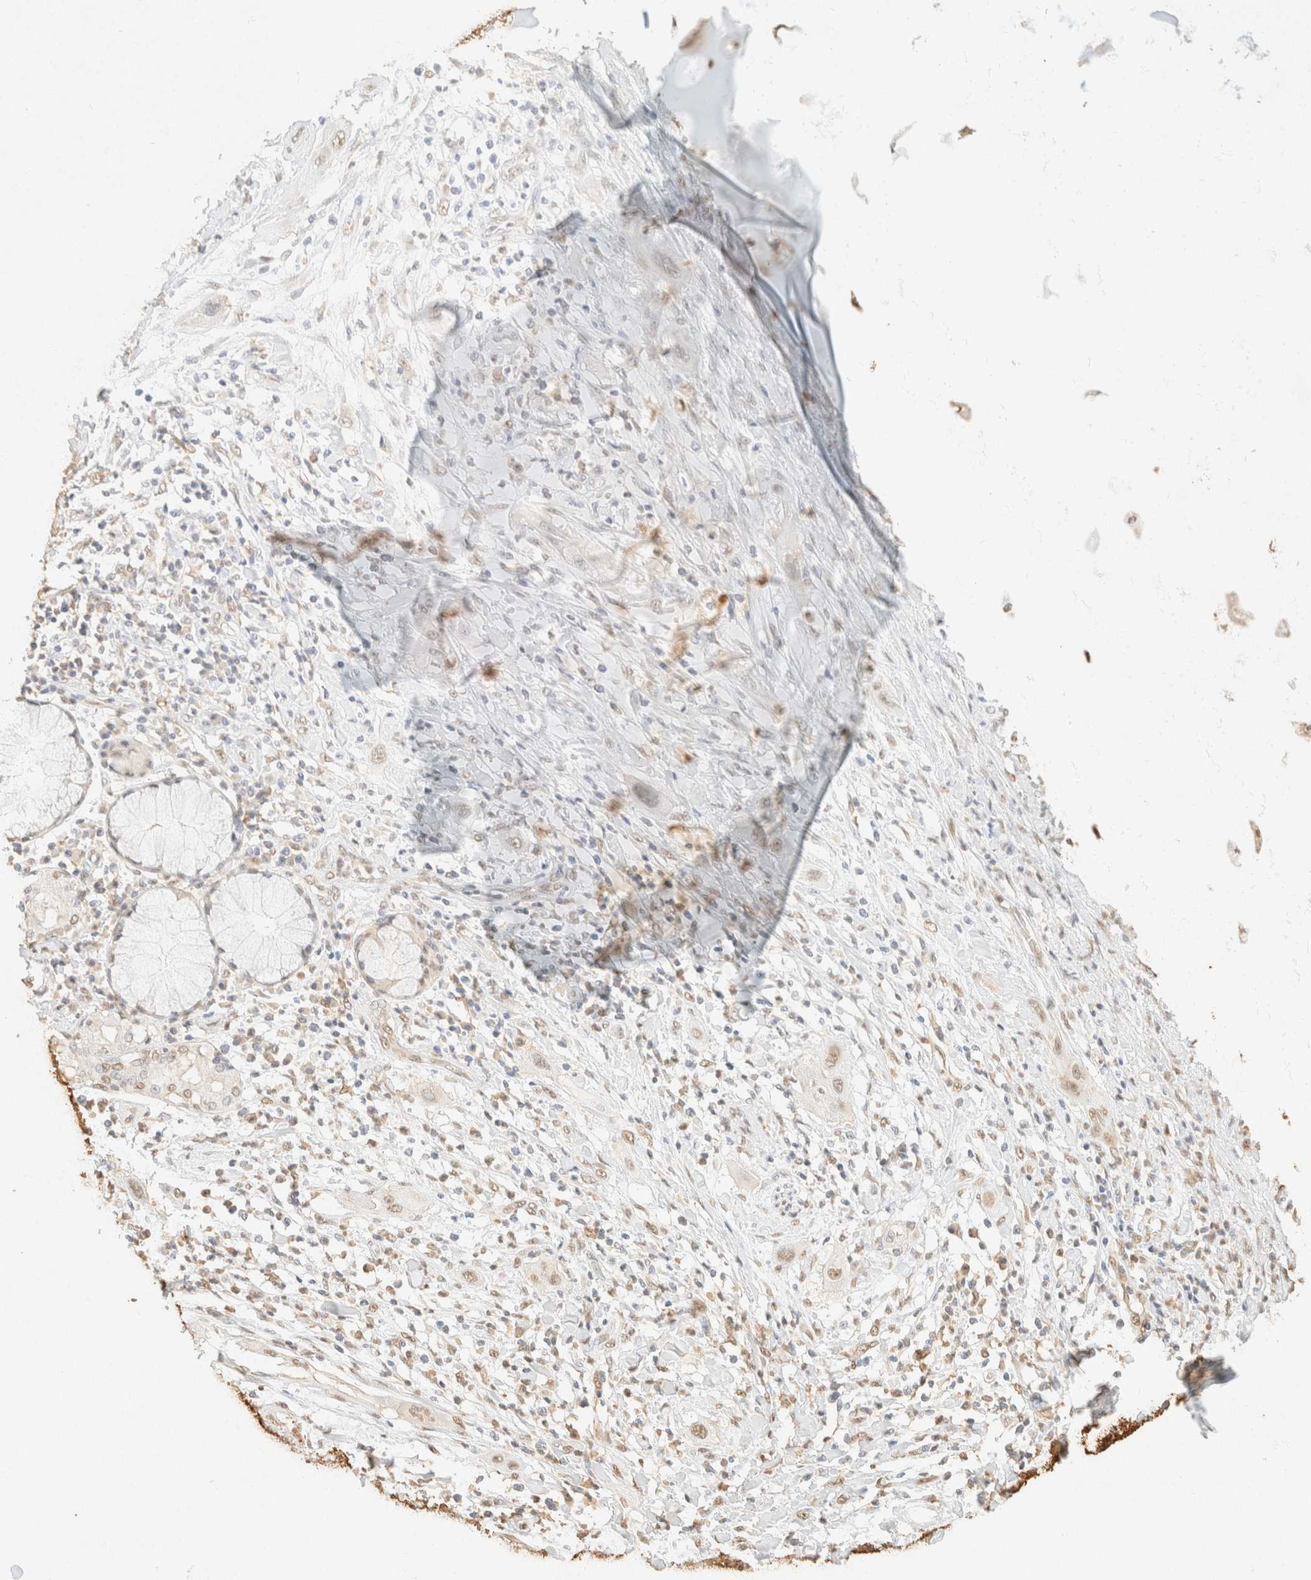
{"staining": {"intensity": "weak", "quantity": "25%-75%", "location": "nuclear"}, "tissue": "lung cancer", "cell_type": "Tumor cells", "image_type": "cancer", "snomed": [{"axis": "morphology", "description": "Squamous cell carcinoma, NOS"}, {"axis": "topography", "description": "Lung"}], "caption": "An image showing weak nuclear staining in approximately 25%-75% of tumor cells in lung cancer, as visualized by brown immunohistochemical staining.", "gene": "S100A13", "patient": {"sex": "female", "age": 47}}